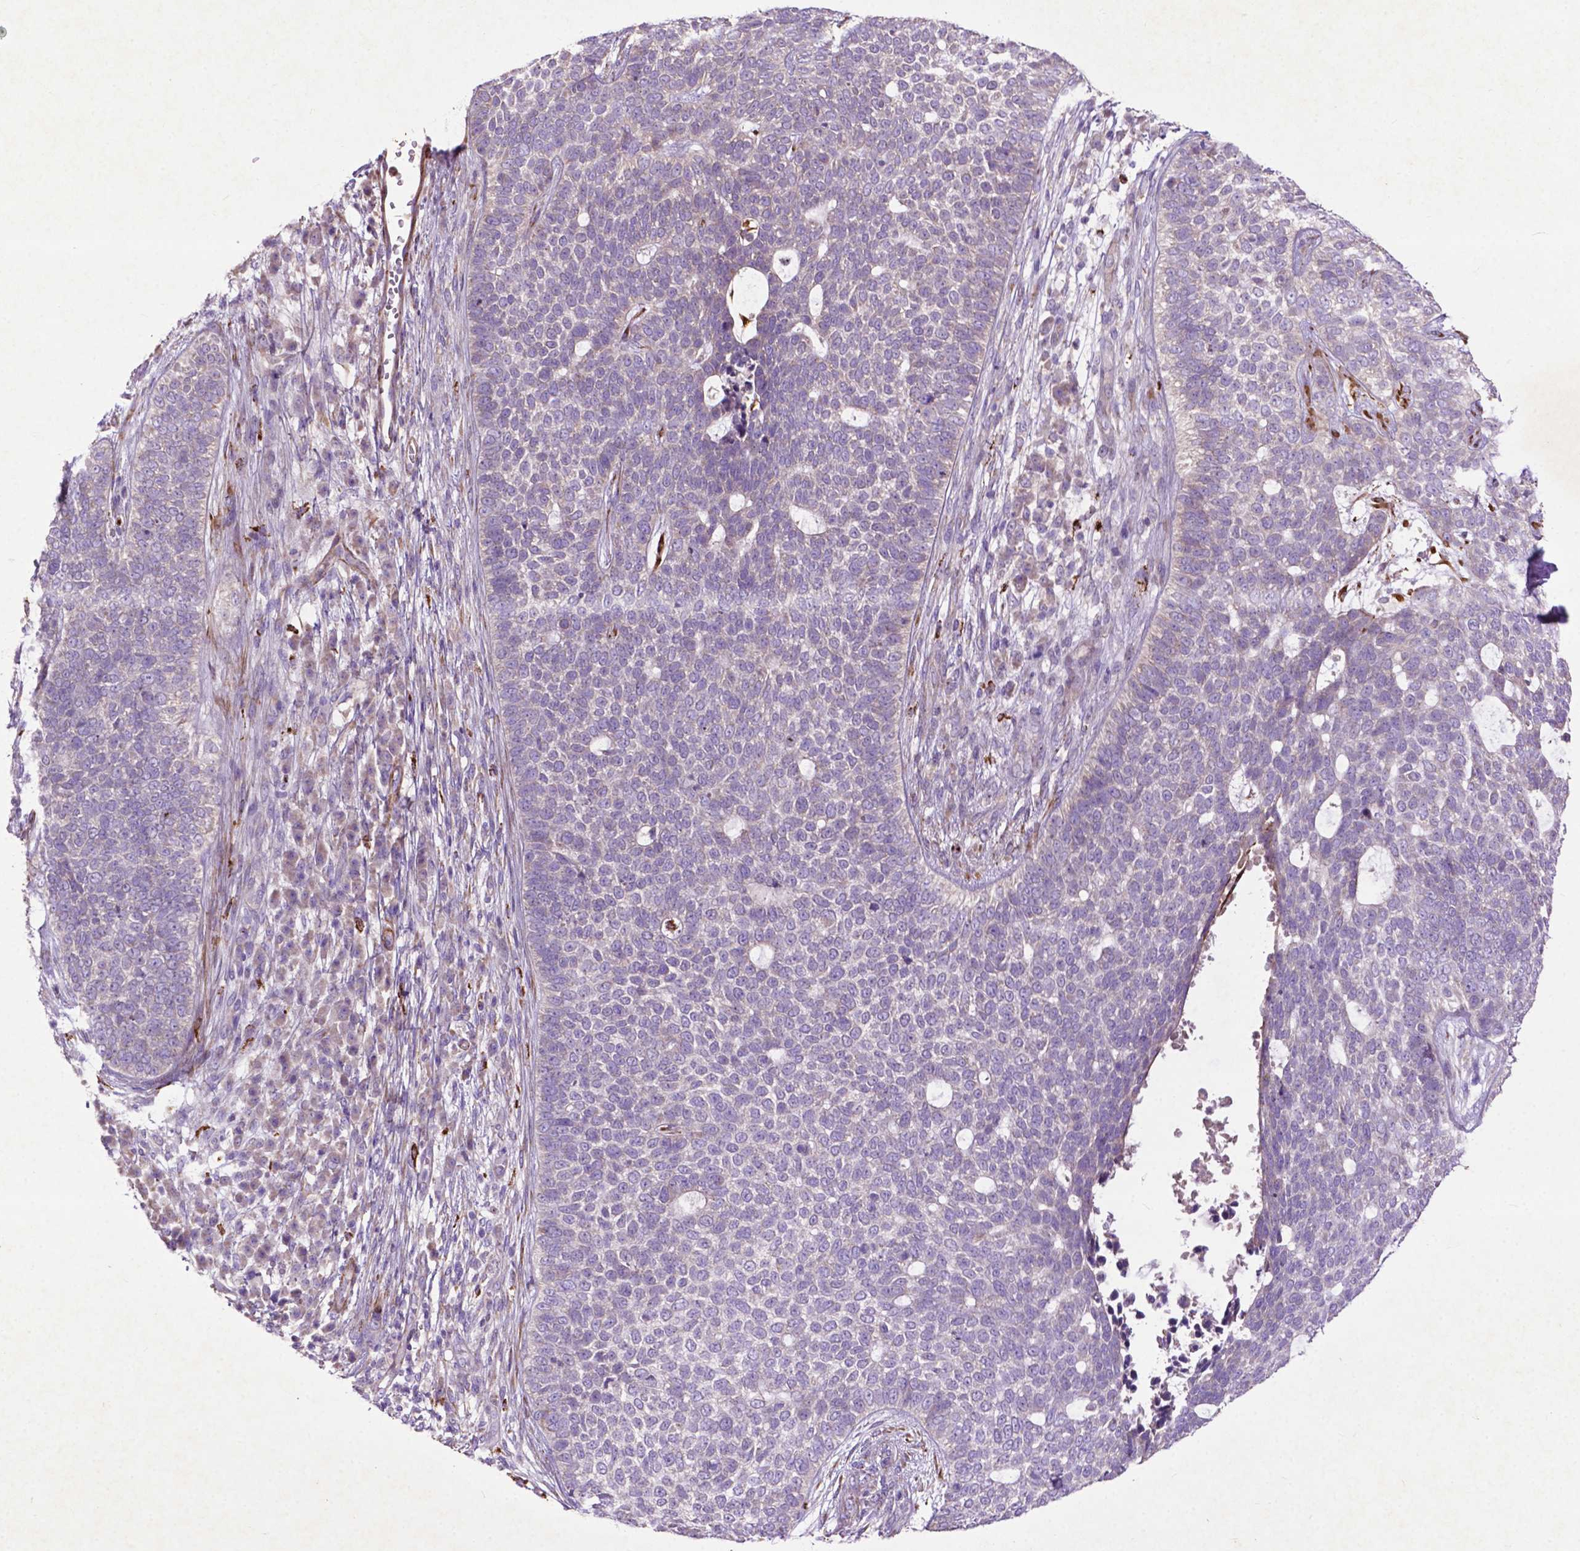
{"staining": {"intensity": "negative", "quantity": "none", "location": "none"}, "tissue": "skin cancer", "cell_type": "Tumor cells", "image_type": "cancer", "snomed": [{"axis": "morphology", "description": "Basal cell carcinoma"}, {"axis": "topography", "description": "Skin"}], "caption": "Immunohistochemistry (IHC) of human basal cell carcinoma (skin) displays no expression in tumor cells.", "gene": "THEGL", "patient": {"sex": "female", "age": 69}}